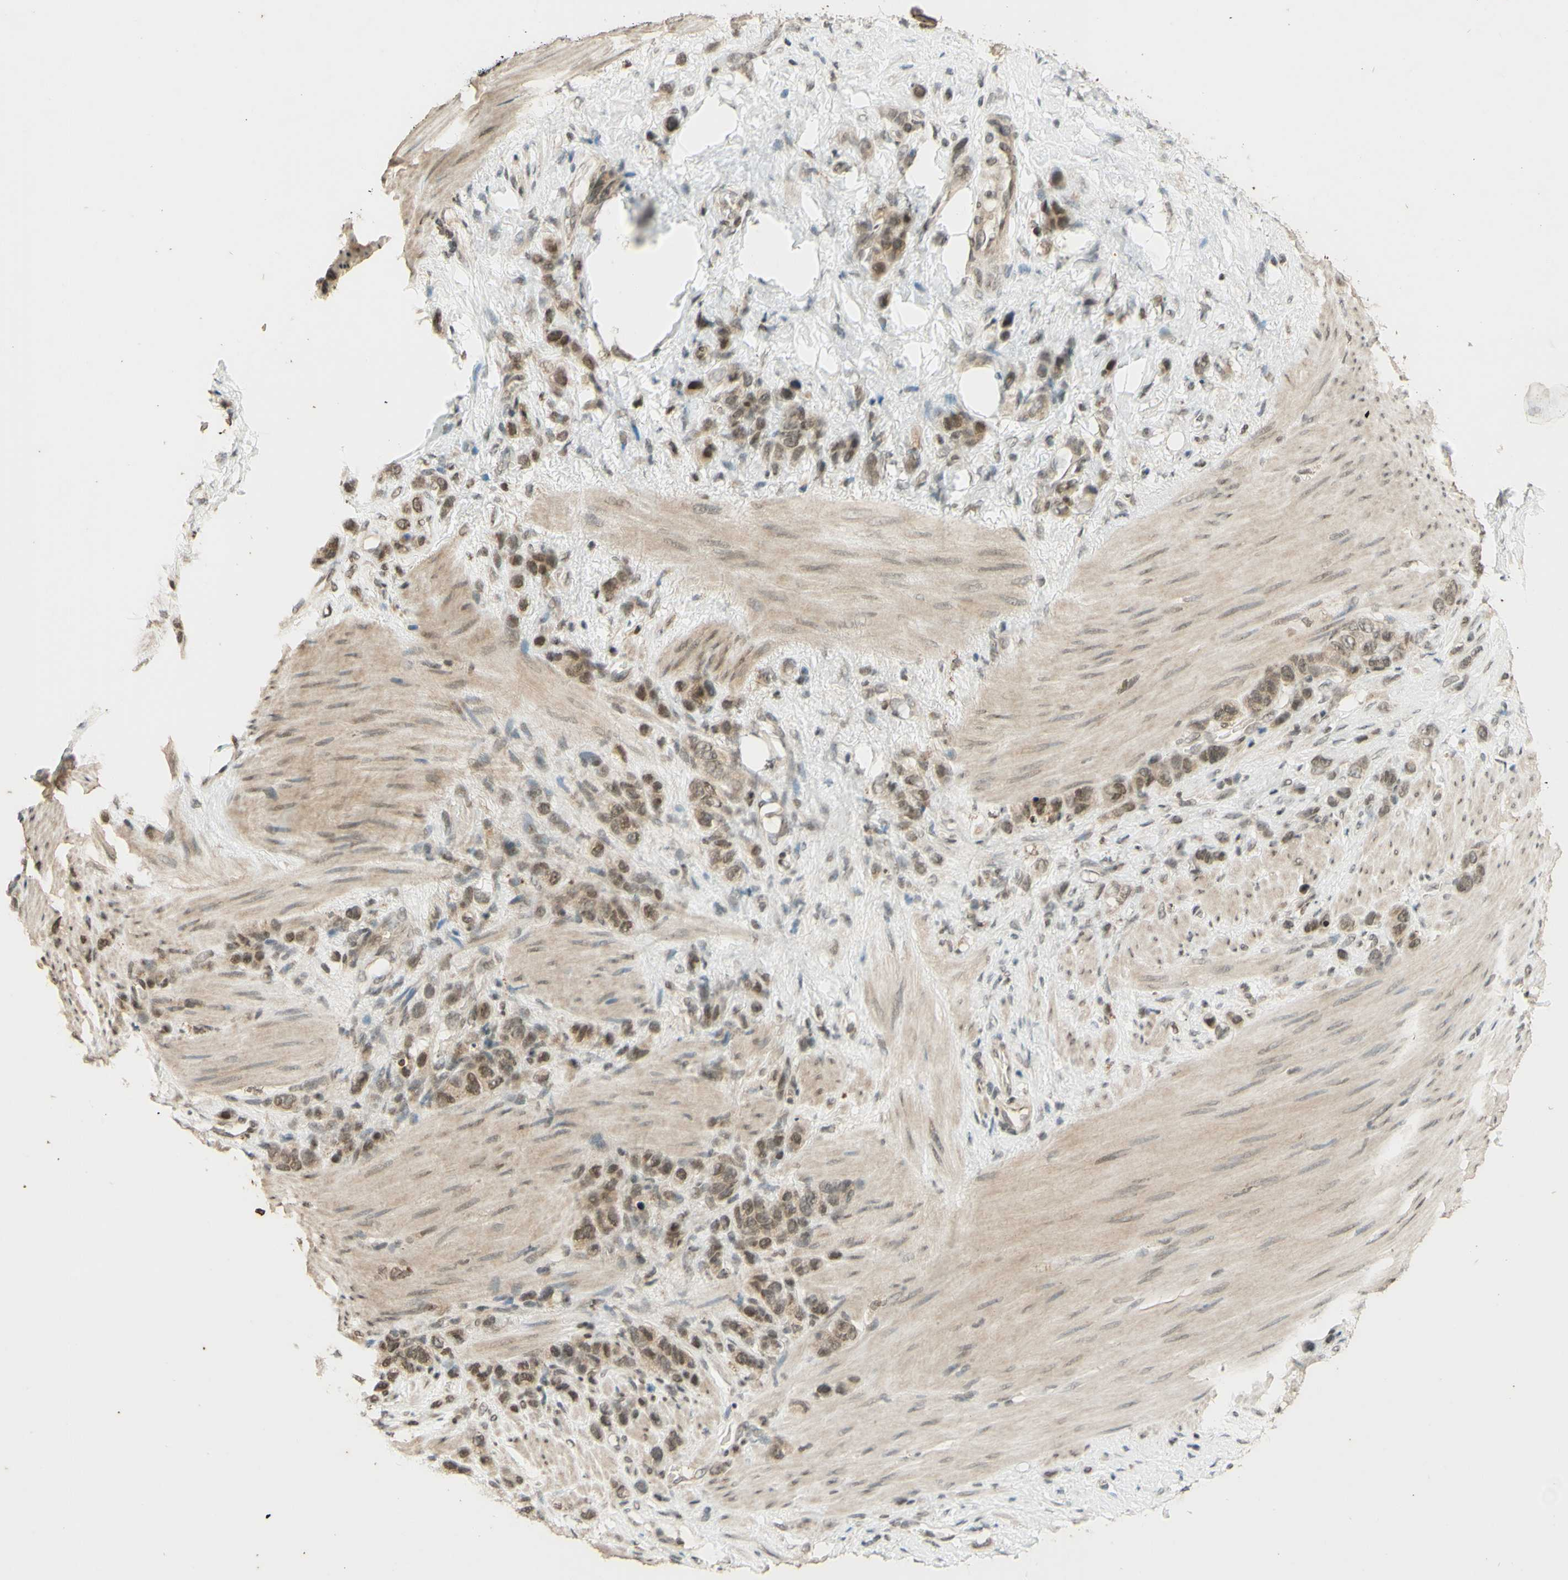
{"staining": {"intensity": "weak", "quantity": ">75%", "location": "cytoplasmic/membranous,nuclear"}, "tissue": "stomach cancer", "cell_type": "Tumor cells", "image_type": "cancer", "snomed": [{"axis": "morphology", "description": "Adenocarcinoma, NOS"}, {"axis": "morphology", "description": "Adenocarcinoma, High grade"}, {"axis": "topography", "description": "Stomach, upper"}, {"axis": "topography", "description": "Stomach, lower"}], "caption": "A brown stain highlights weak cytoplasmic/membranous and nuclear positivity of a protein in human stomach cancer (adenocarcinoma) tumor cells. The protein is stained brown, and the nuclei are stained in blue (DAB IHC with brightfield microscopy, high magnification).", "gene": "SMARCB1", "patient": {"sex": "female", "age": 65}}